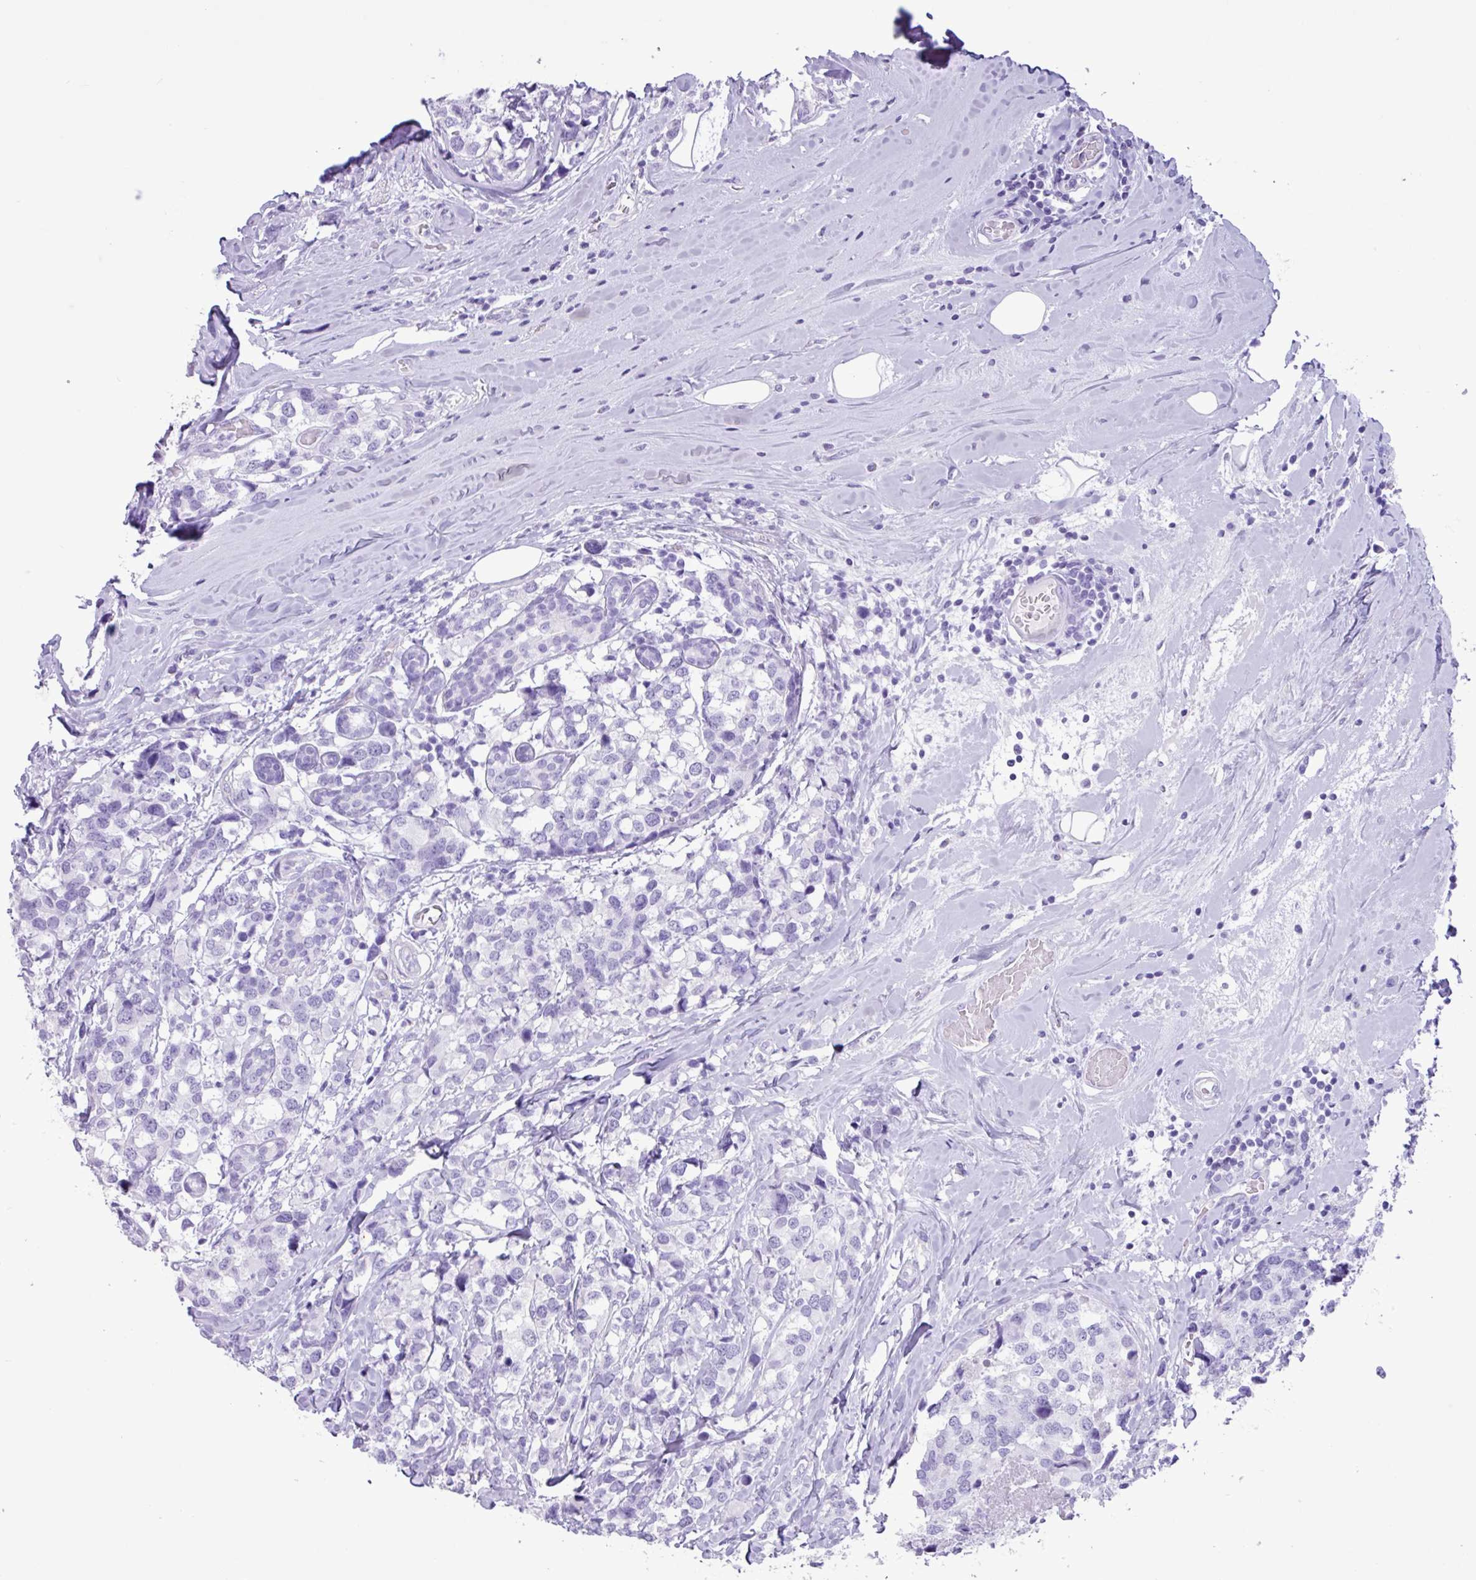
{"staining": {"intensity": "negative", "quantity": "none", "location": "none"}, "tissue": "breast cancer", "cell_type": "Tumor cells", "image_type": "cancer", "snomed": [{"axis": "morphology", "description": "Lobular carcinoma"}, {"axis": "topography", "description": "Breast"}], "caption": "Immunohistochemistry histopathology image of breast cancer (lobular carcinoma) stained for a protein (brown), which exhibits no positivity in tumor cells. (Stains: DAB immunohistochemistry with hematoxylin counter stain, Microscopy: brightfield microscopy at high magnification).", "gene": "CKMT2", "patient": {"sex": "female", "age": 59}}